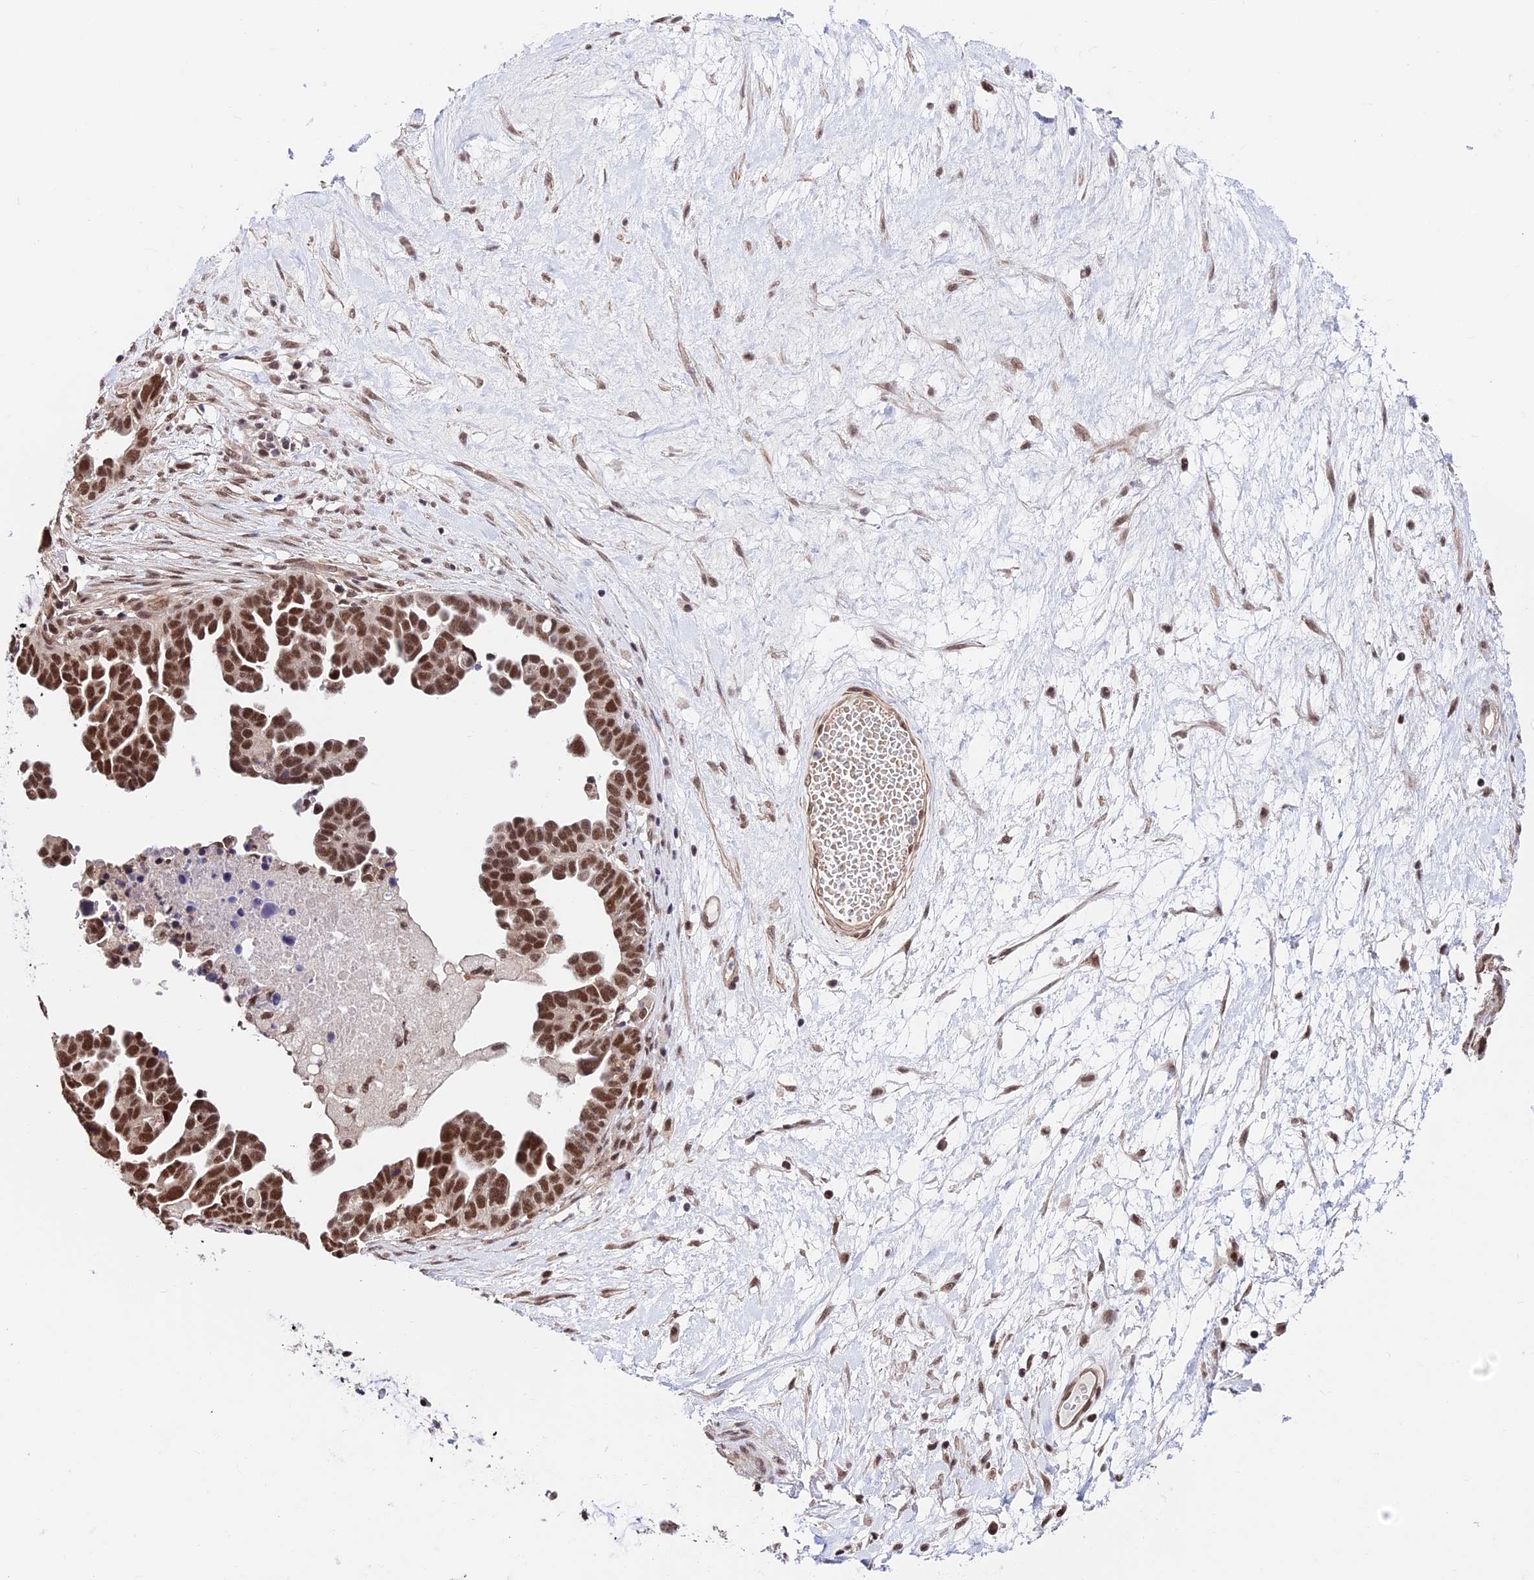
{"staining": {"intensity": "moderate", "quantity": ">75%", "location": "nuclear"}, "tissue": "ovarian cancer", "cell_type": "Tumor cells", "image_type": "cancer", "snomed": [{"axis": "morphology", "description": "Cystadenocarcinoma, serous, NOS"}, {"axis": "topography", "description": "Ovary"}], "caption": "Immunohistochemistry image of human serous cystadenocarcinoma (ovarian) stained for a protein (brown), which shows medium levels of moderate nuclear positivity in about >75% of tumor cells.", "gene": "RBM42", "patient": {"sex": "female", "age": 54}}